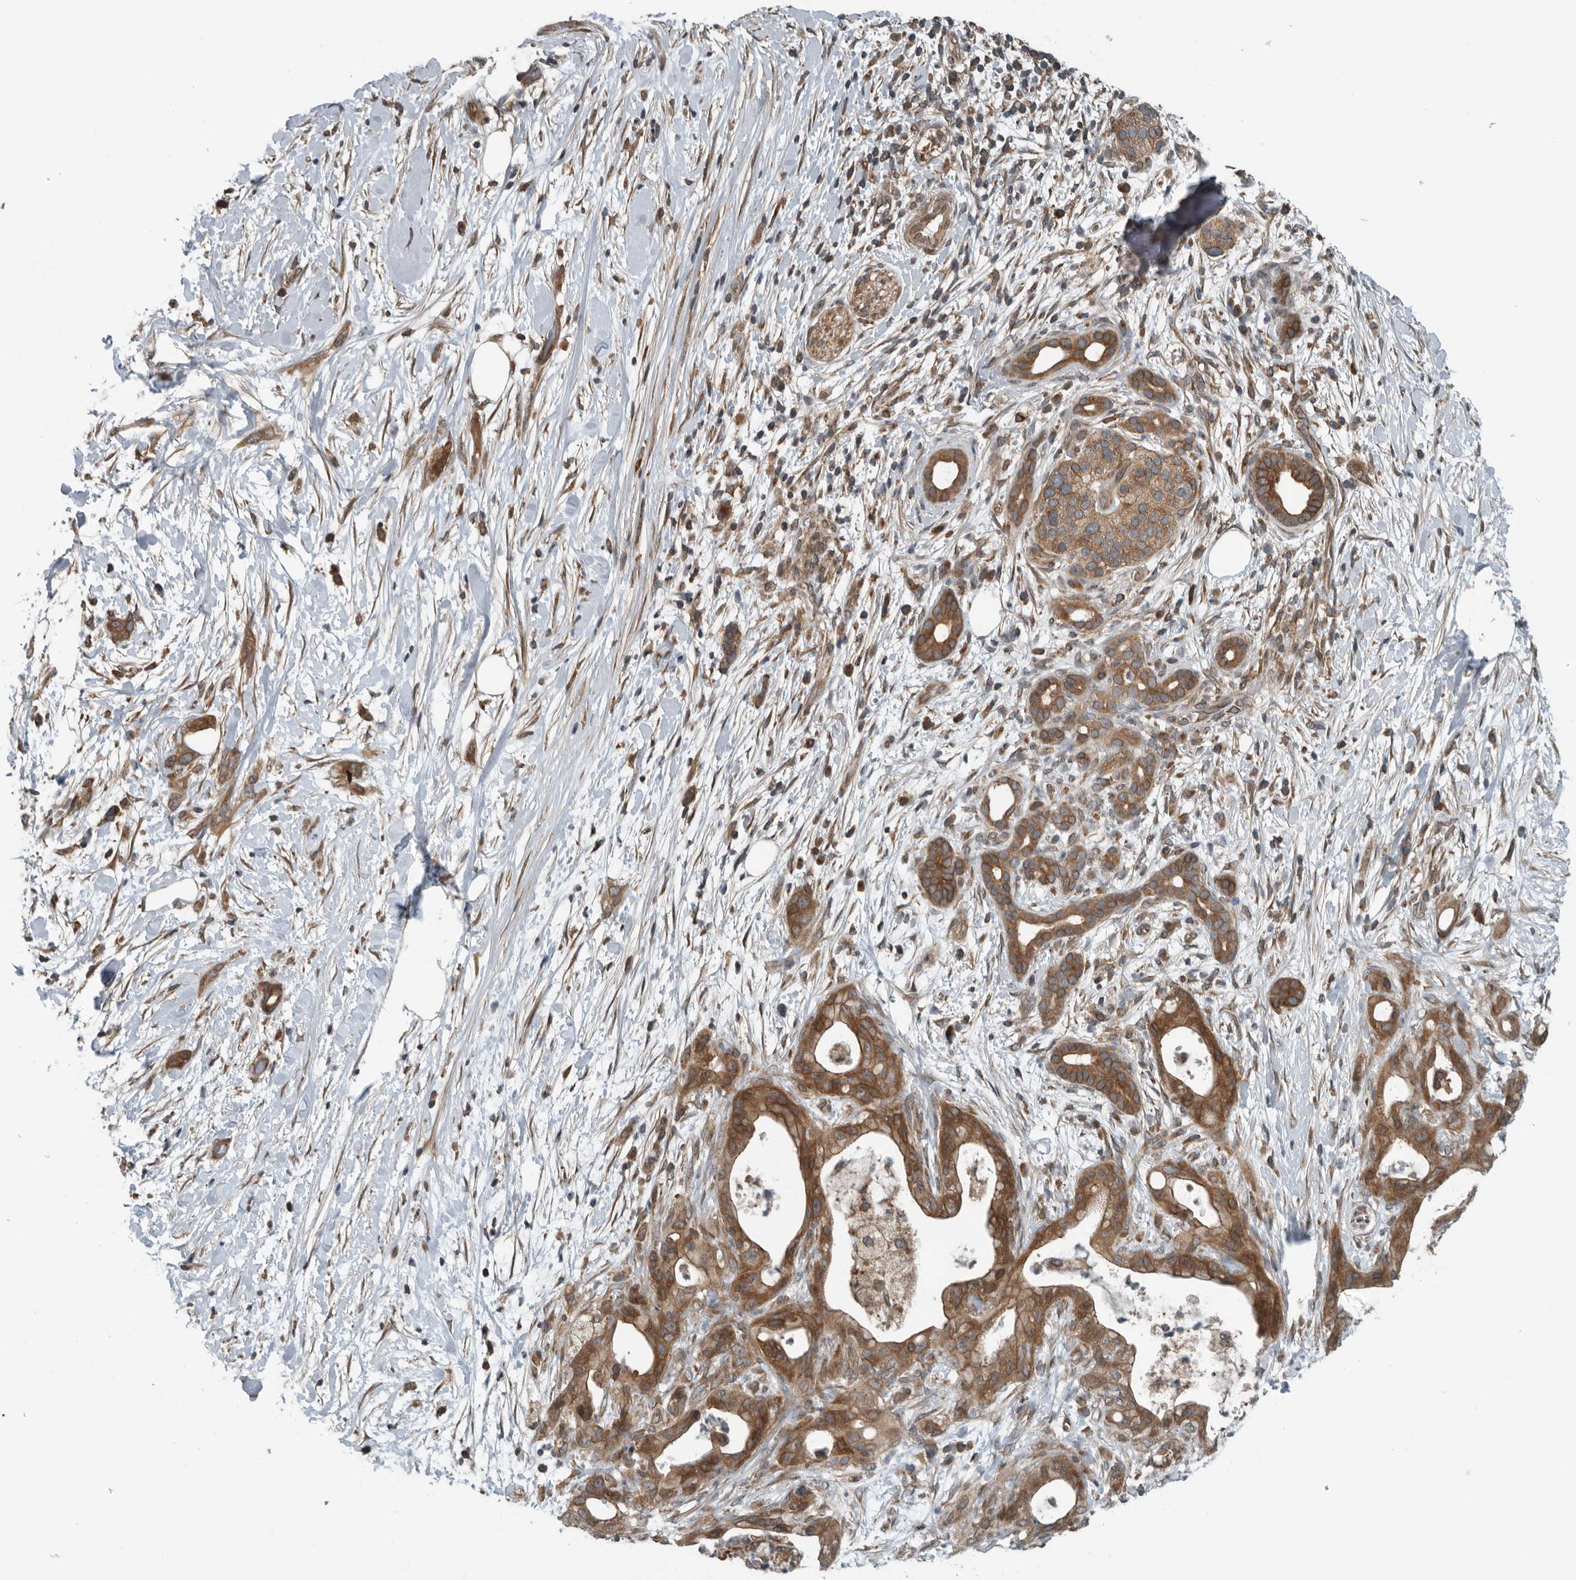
{"staining": {"intensity": "strong", "quantity": "25%-75%", "location": "cytoplasmic/membranous"}, "tissue": "pancreatic cancer", "cell_type": "Tumor cells", "image_type": "cancer", "snomed": [{"axis": "morphology", "description": "Adenocarcinoma, NOS"}, {"axis": "topography", "description": "Pancreas"}], "caption": "Brown immunohistochemical staining in human pancreatic adenocarcinoma reveals strong cytoplasmic/membranous expression in approximately 25%-75% of tumor cells.", "gene": "AMFR", "patient": {"sex": "male", "age": 58}}